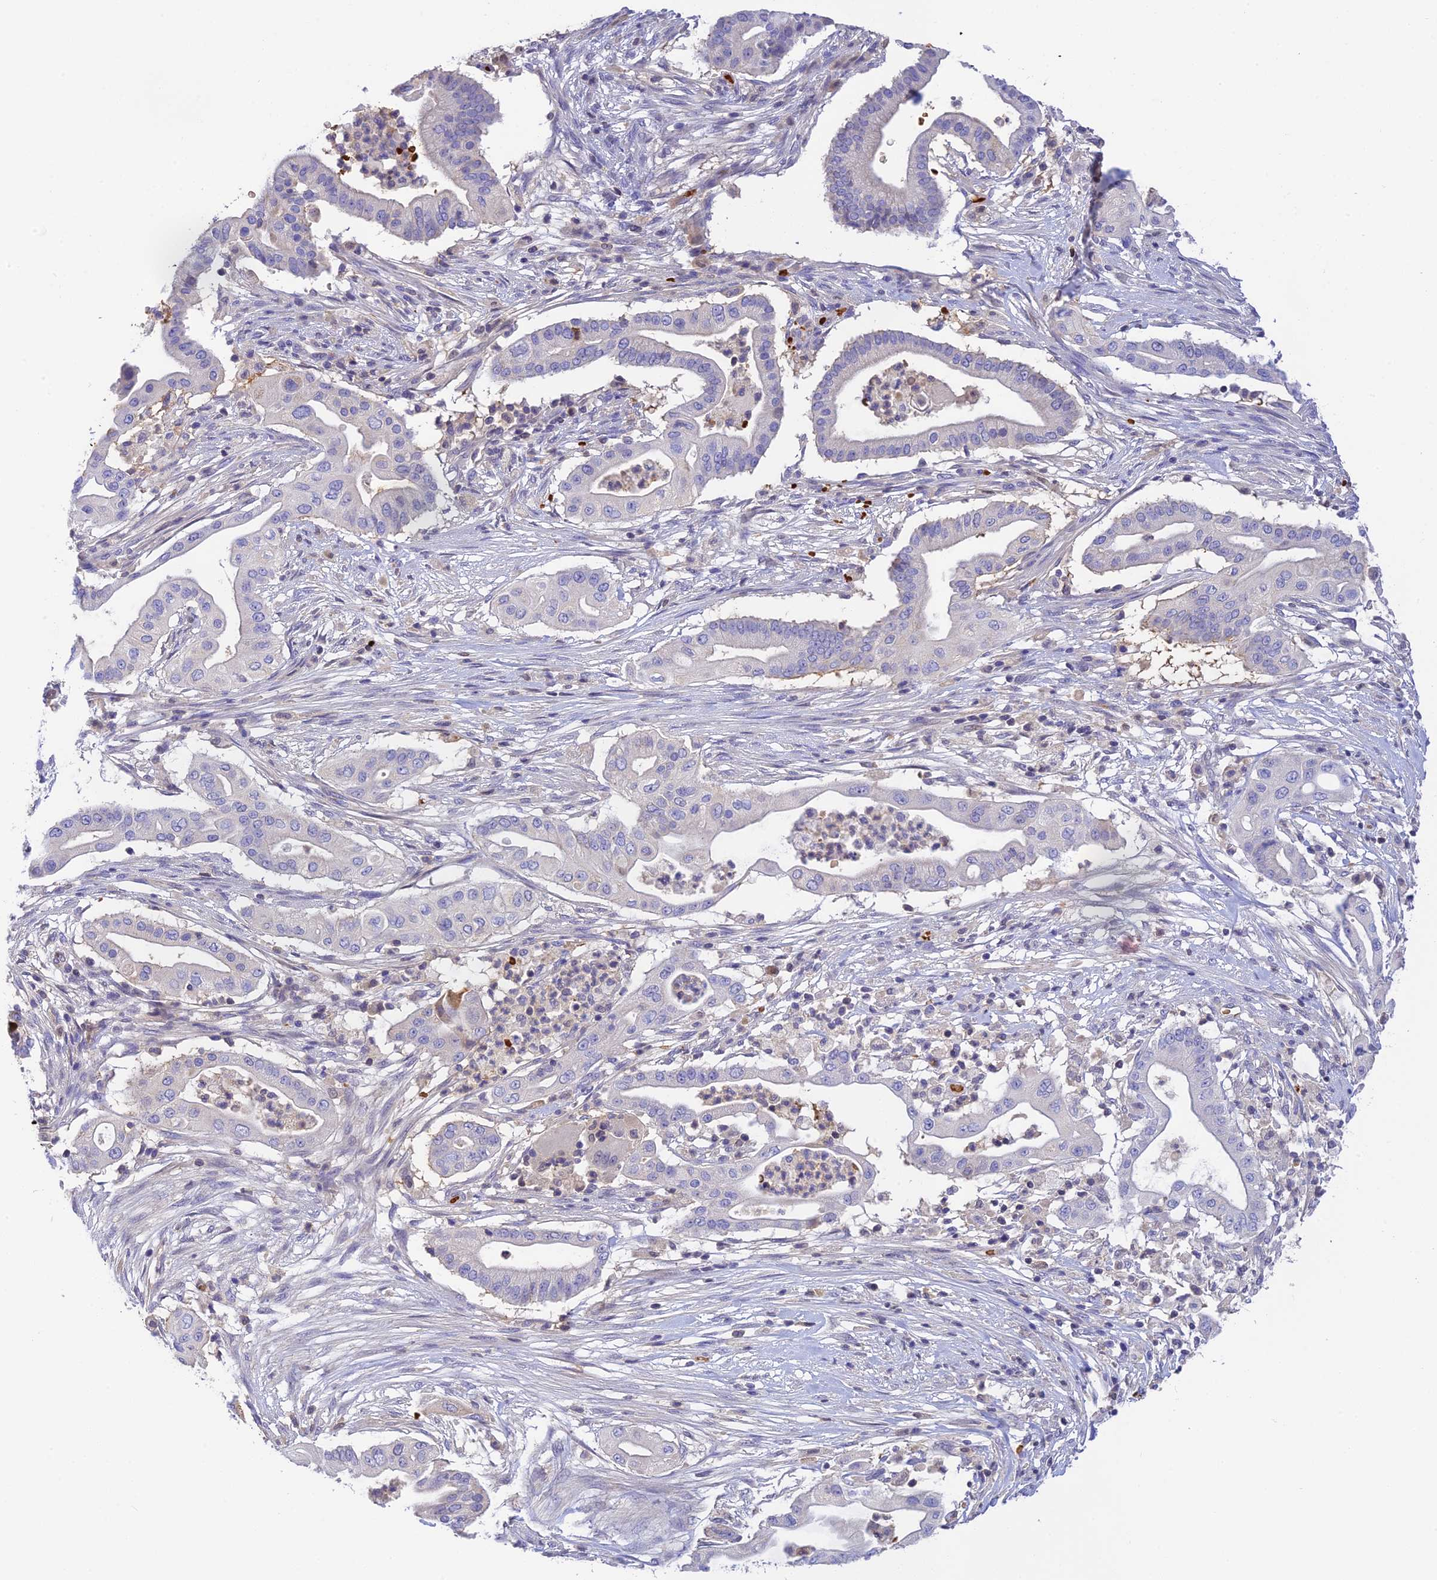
{"staining": {"intensity": "negative", "quantity": "none", "location": "none"}, "tissue": "pancreatic cancer", "cell_type": "Tumor cells", "image_type": "cancer", "snomed": [{"axis": "morphology", "description": "Adenocarcinoma, NOS"}, {"axis": "topography", "description": "Pancreas"}], "caption": "This is an IHC micrograph of adenocarcinoma (pancreatic). There is no staining in tumor cells.", "gene": "HDHD2", "patient": {"sex": "male", "age": 68}}